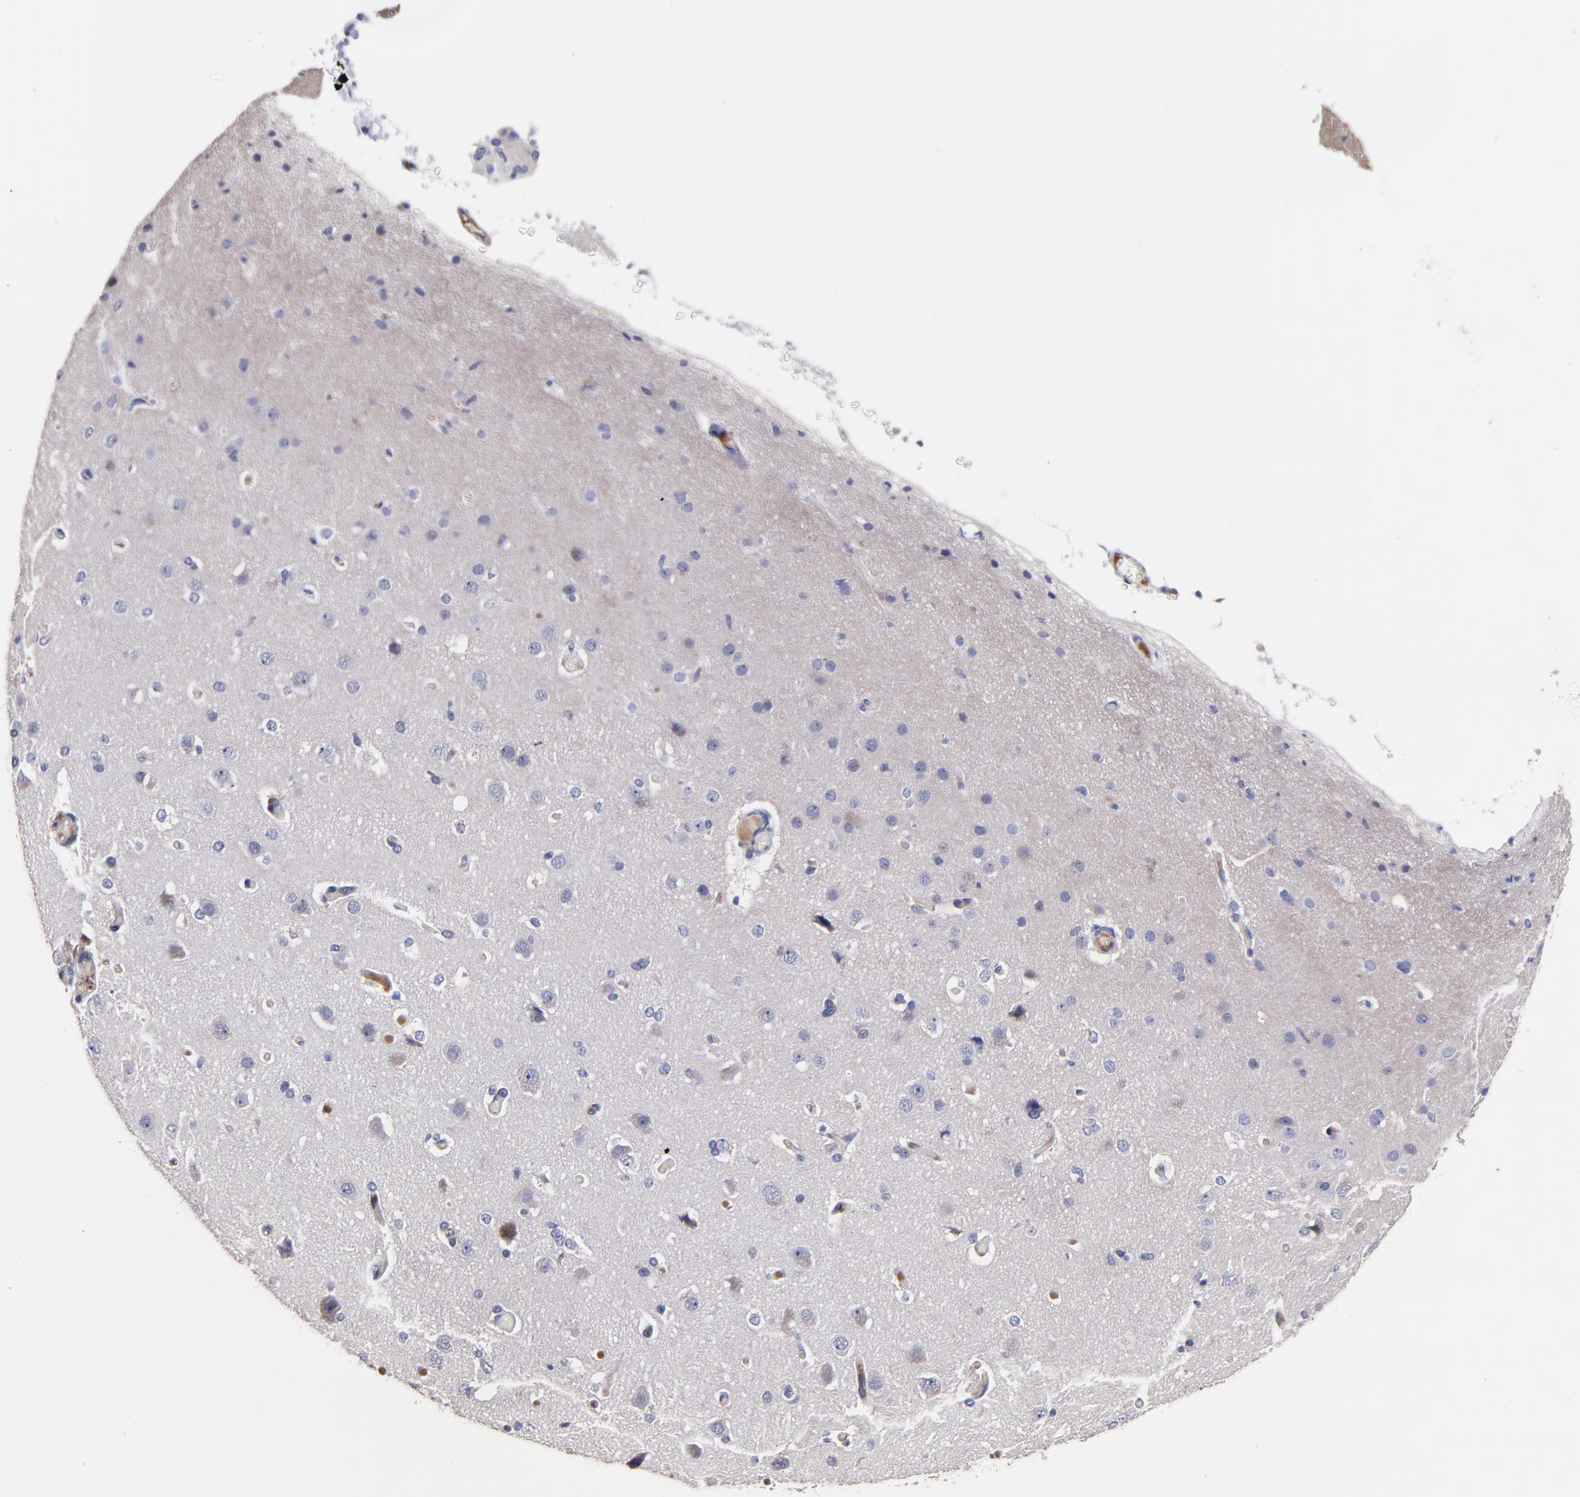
{"staining": {"intensity": "negative", "quantity": "none", "location": "none"}, "tissue": "cerebral cortex", "cell_type": "Endothelial cells", "image_type": "normal", "snomed": [{"axis": "morphology", "description": "Normal tissue, NOS"}, {"axis": "morphology", "description": "Glioma, malignant, High grade"}, {"axis": "topography", "description": "Cerebral cortex"}], "caption": "There is no significant expression in endothelial cells of cerebral cortex. Brightfield microscopy of immunohistochemistry (IHC) stained with DAB (3,3'-diaminobenzidine) (brown) and hematoxylin (blue), captured at high magnification.", "gene": "TRAT1", "patient": {"sex": "male", "age": 77}}